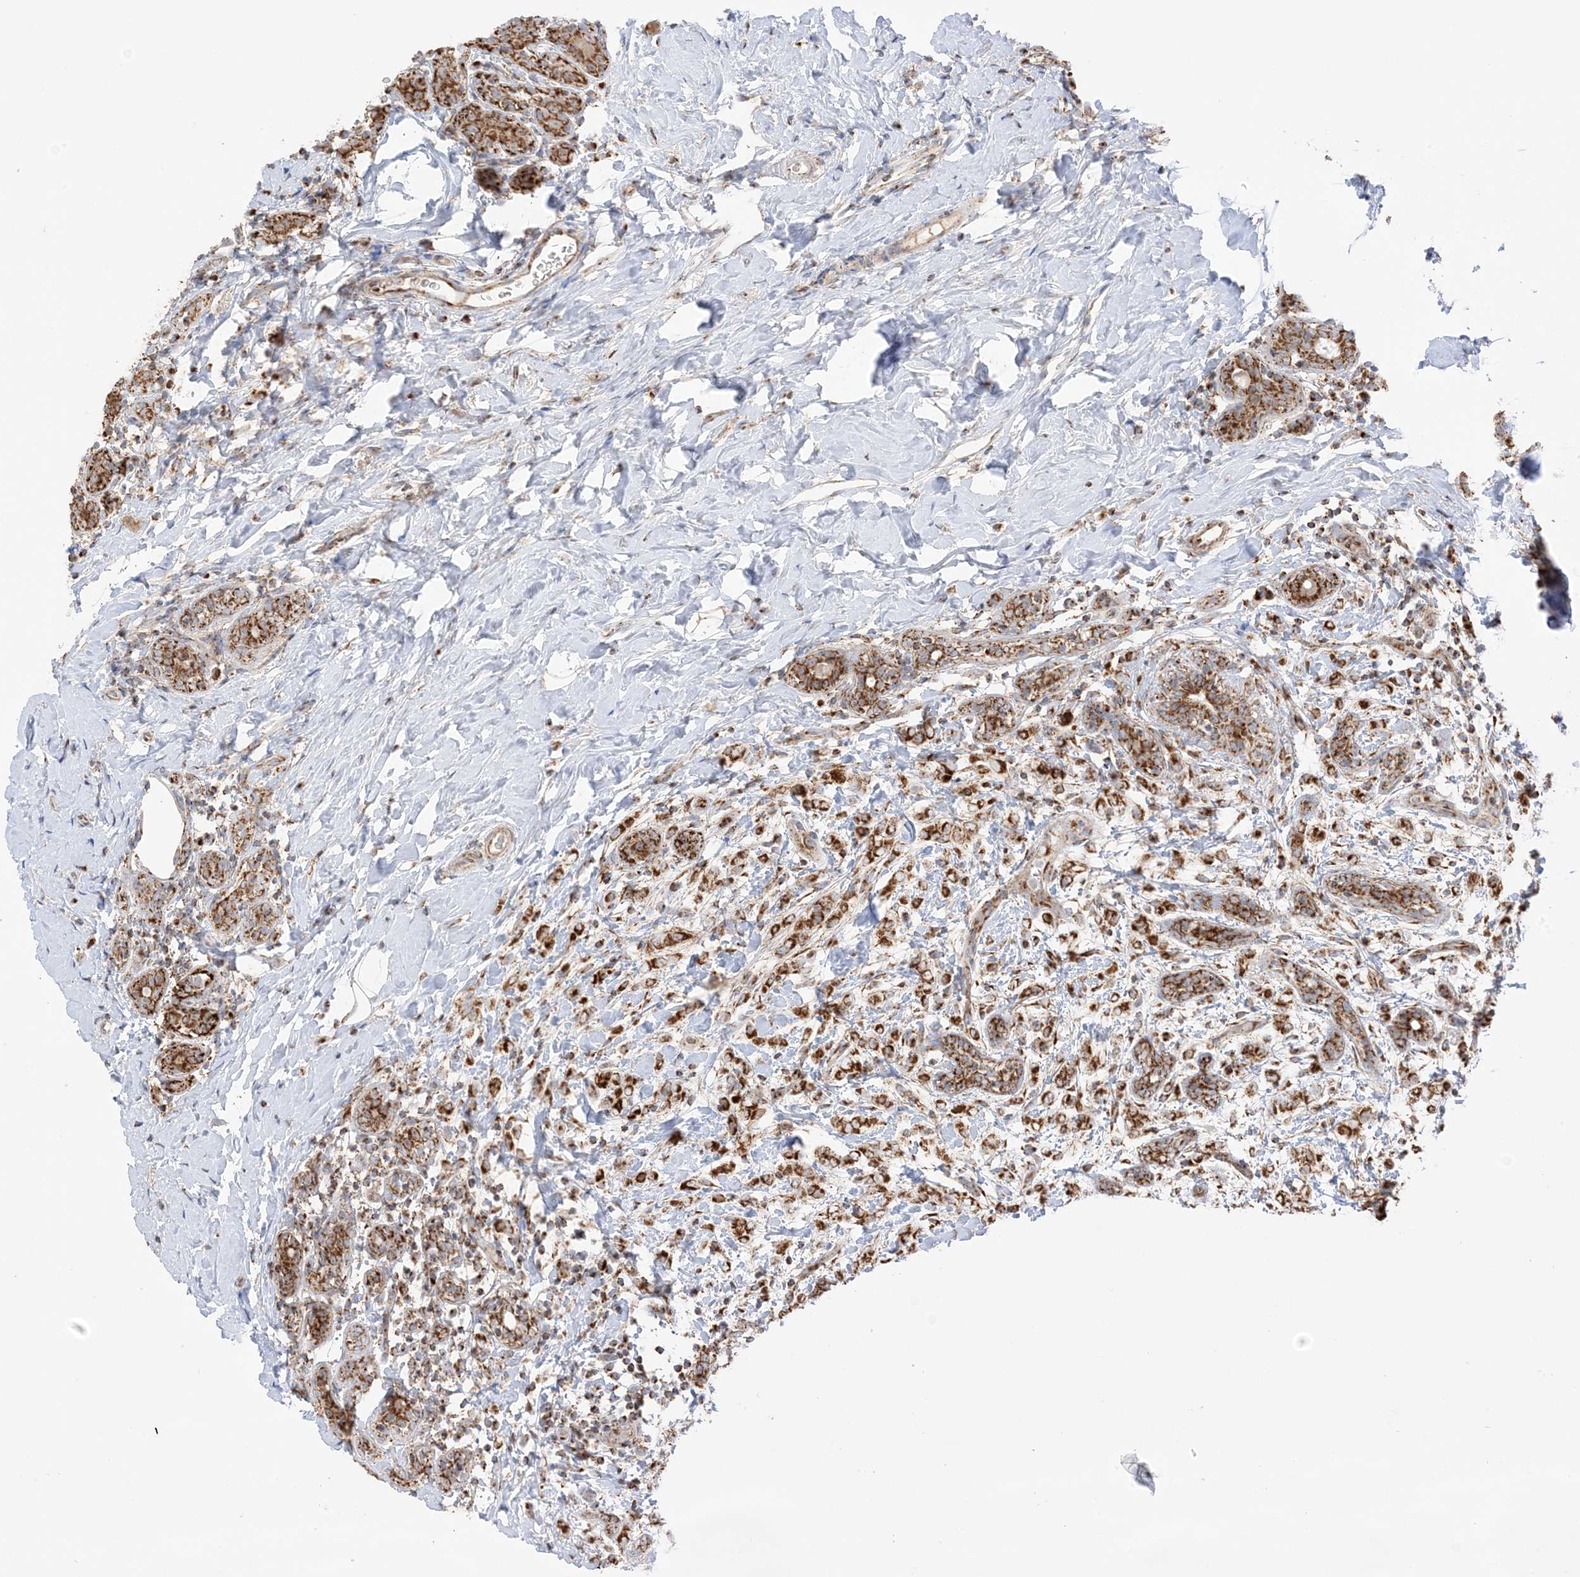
{"staining": {"intensity": "strong", "quantity": ">75%", "location": "cytoplasmic/membranous"}, "tissue": "breast cancer", "cell_type": "Tumor cells", "image_type": "cancer", "snomed": [{"axis": "morphology", "description": "Normal tissue, NOS"}, {"axis": "morphology", "description": "Lobular carcinoma"}, {"axis": "topography", "description": "Breast"}], "caption": "Immunohistochemistry (IHC) staining of breast cancer, which reveals high levels of strong cytoplasmic/membranous expression in approximately >75% of tumor cells indicating strong cytoplasmic/membranous protein expression. The staining was performed using DAB (3,3'-diaminobenzidine) (brown) for protein detection and nuclei were counterstained in hematoxylin (blue).", "gene": "SLC25A12", "patient": {"sex": "female", "age": 47}}